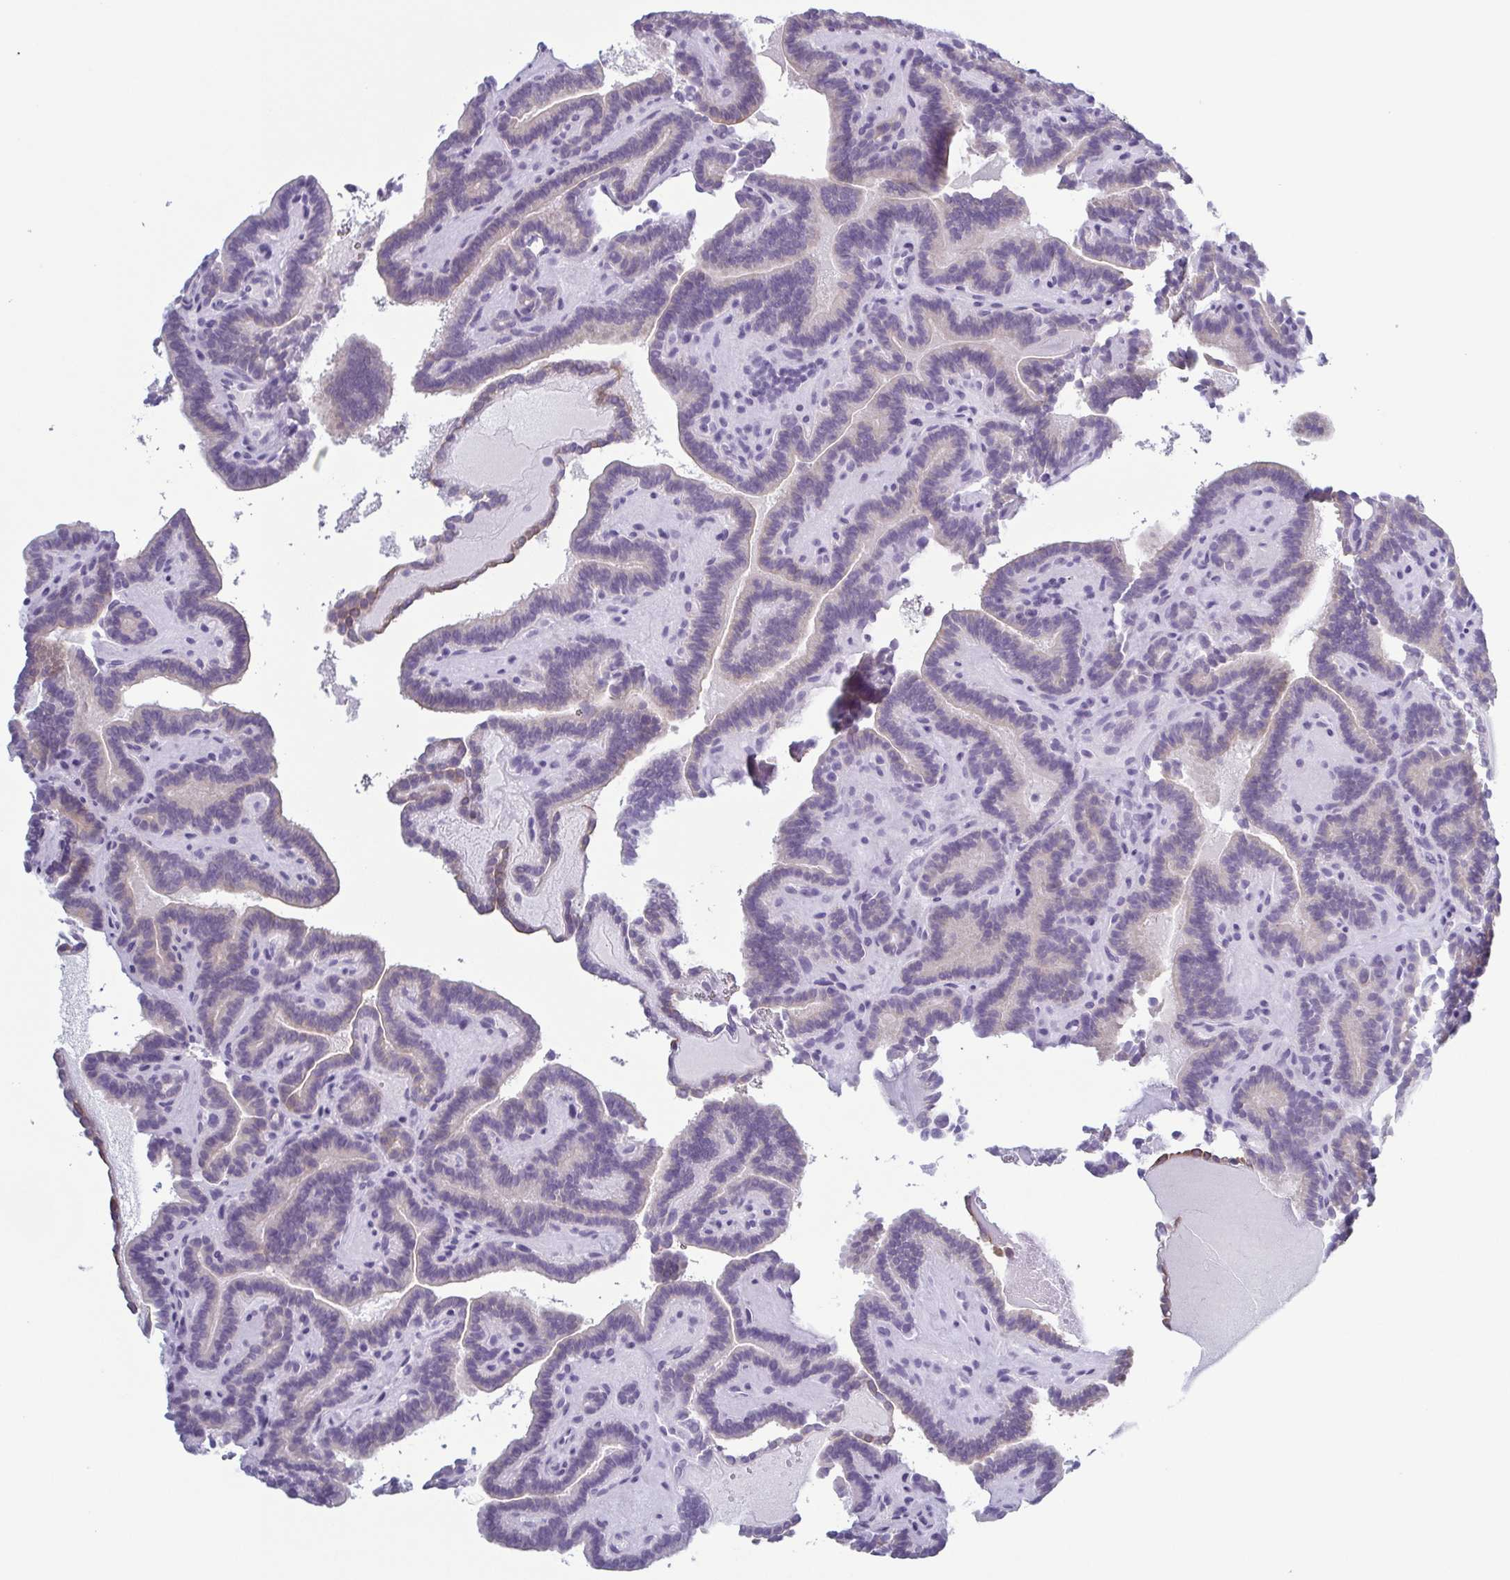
{"staining": {"intensity": "weak", "quantity": "<25%", "location": "cytoplasmic/membranous"}, "tissue": "thyroid cancer", "cell_type": "Tumor cells", "image_type": "cancer", "snomed": [{"axis": "morphology", "description": "Papillary adenocarcinoma, NOS"}, {"axis": "topography", "description": "Thyroid gland"}], "caption": "Thyroid papillary adenocarcinoma was stained to show a protein in brown. There is no significant expression in tumor cells. Nuclei are stained in blue.", "gene": "KRT10", "patient": {"sex": "female", "age": 21}}